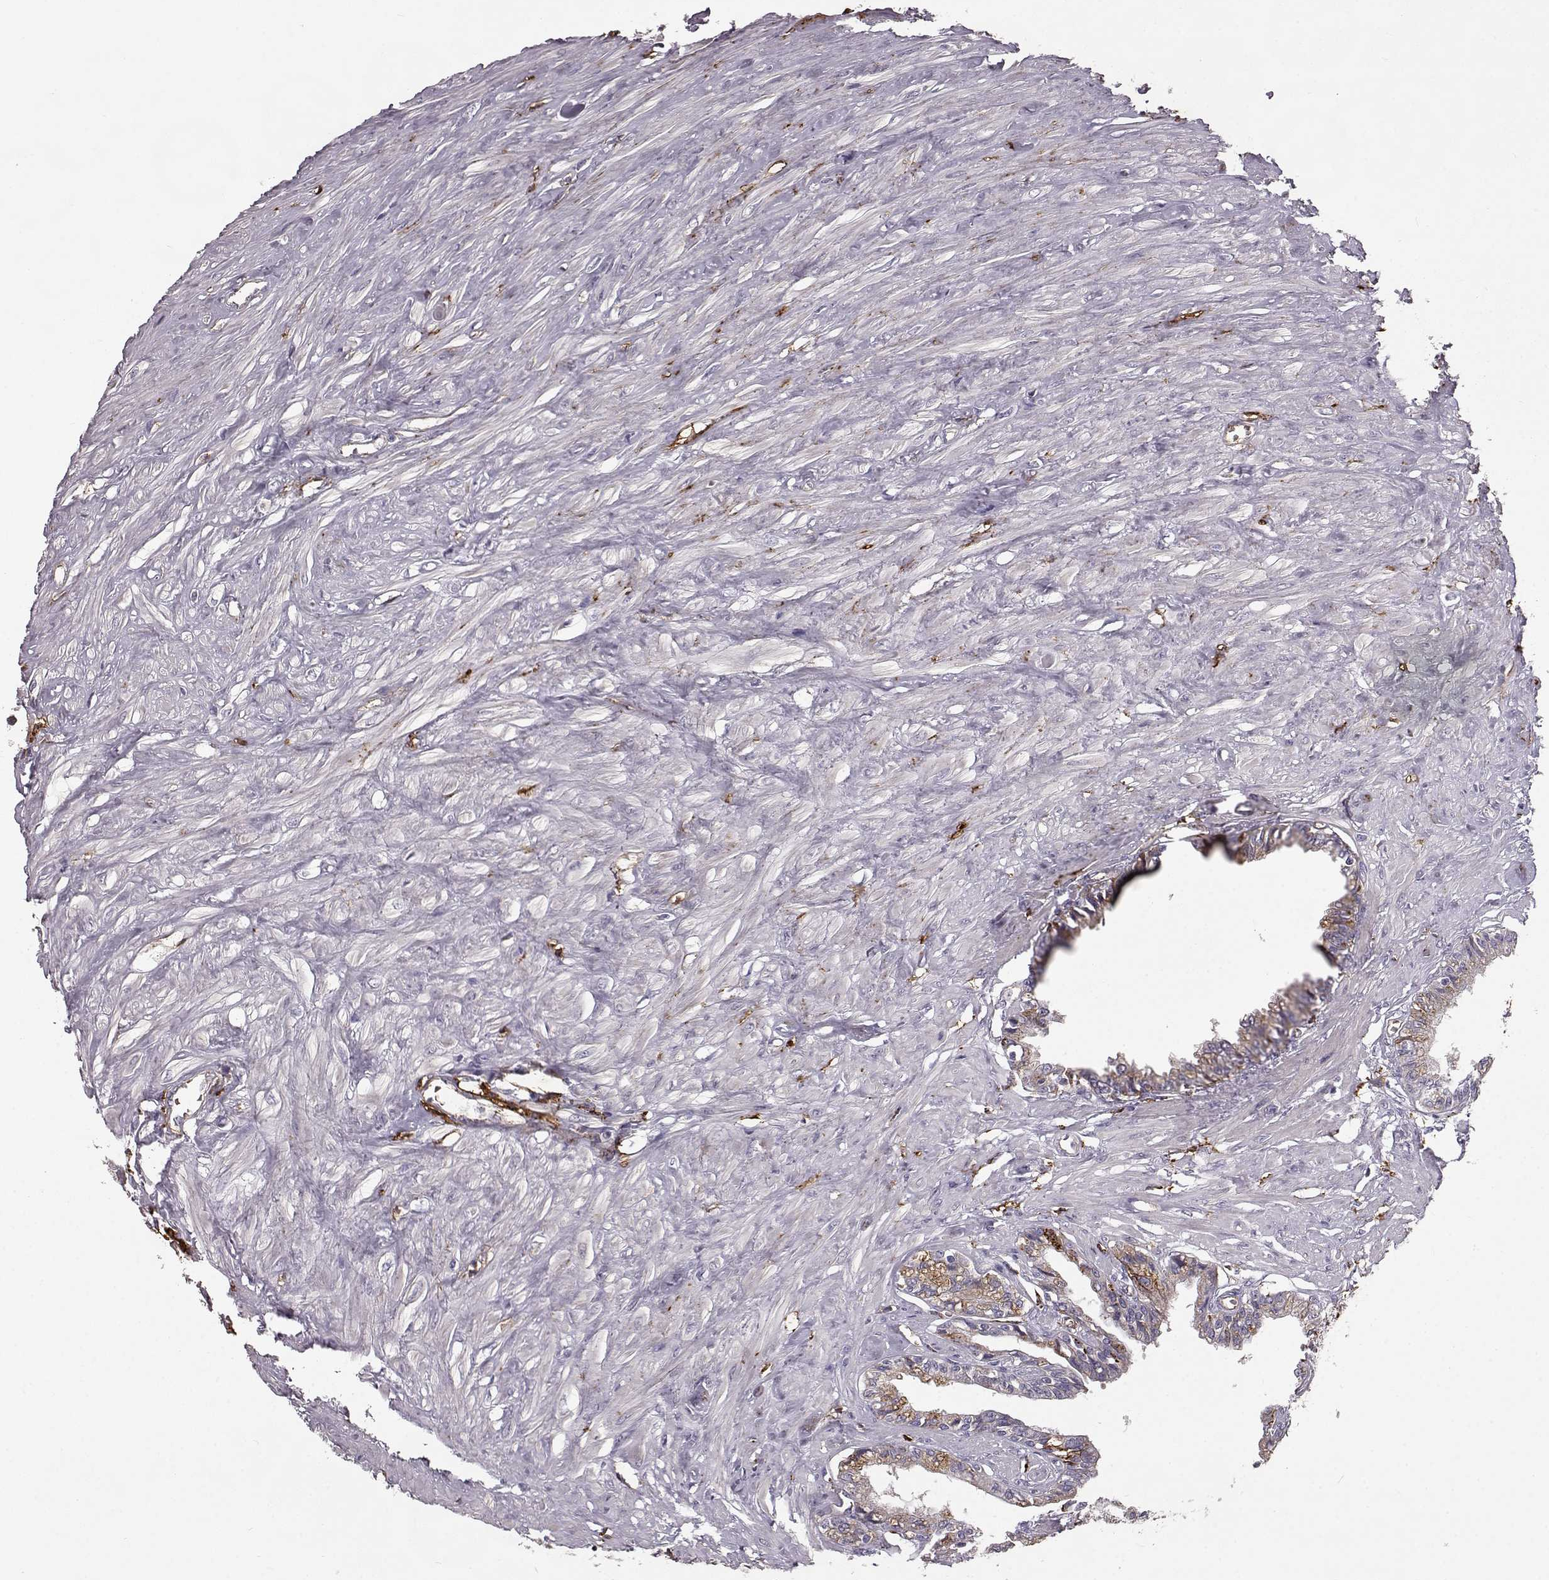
{"staining": {"intensity": "negative", "quantity": "none", "location": "none"}, "tissue": "seminal vesicle", "cell_type": "Glandular cells", "image_type": "normal", "snomed": [{"axis": "morphology", "description": "Normal tissue, NOS"}, {"axis": "morphology", "description": "Urothelial carcinoma, NOS"}, {"axis": "topography", "description": "Urinary bladder"}, {"axis": "topography", "description": "Seminal veicle"}], "caption": "An immunohistochemistry (IHC) micrograph of benign seminal vesicle is shown. There is no staining in glandular cells of seminal vesicle. (DAB (3,3'-diaminobenzidine) immunohistochemistry visualized using brightfield microscopy, high magnification).", "gene": "CCNF", "patient": {"sex": "male", "age": 76}}